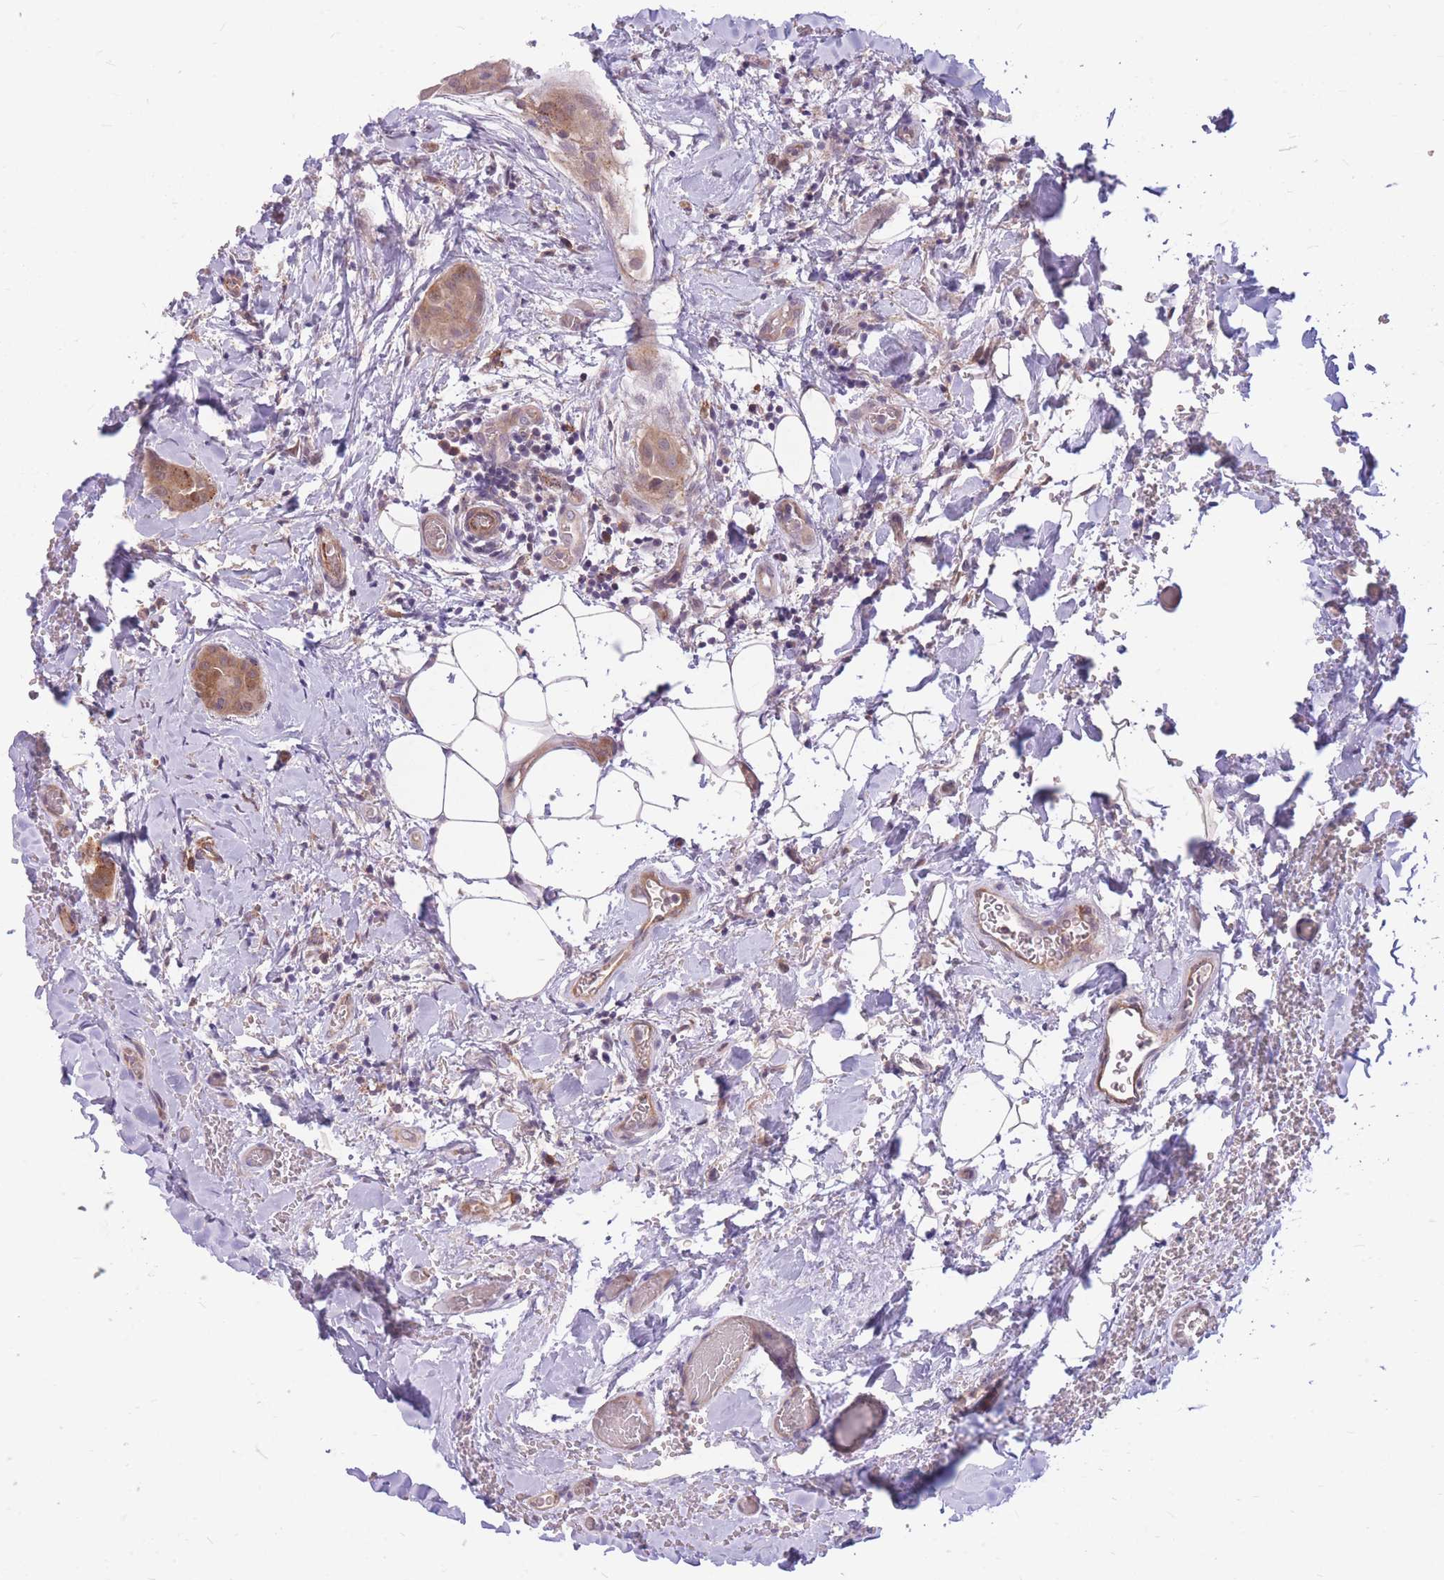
{"staining": {"intensity": "moderate", "quantity": ">75%", "location": "cytoplasmic/membranous,nuclear"}, "tissue": "thyroid cancer", "cell_type": "Tumor cells", "image_type": "cancer", "snomed": [{"axis": "morphology", "description": "Papillary adenocarcinoma, NOS"}, {"axis": "topography", "description": "Thyroid gland"}], "caption": "The micrograph demonstrates staining of papillary adenocarcinoma (thyroid), revealing moderate cytoplasmic/membranous and nuclear protein staining (brown color) within tumor cells.", "gene": "TCF20", "patient": {"sex": "male", "age": 33}}